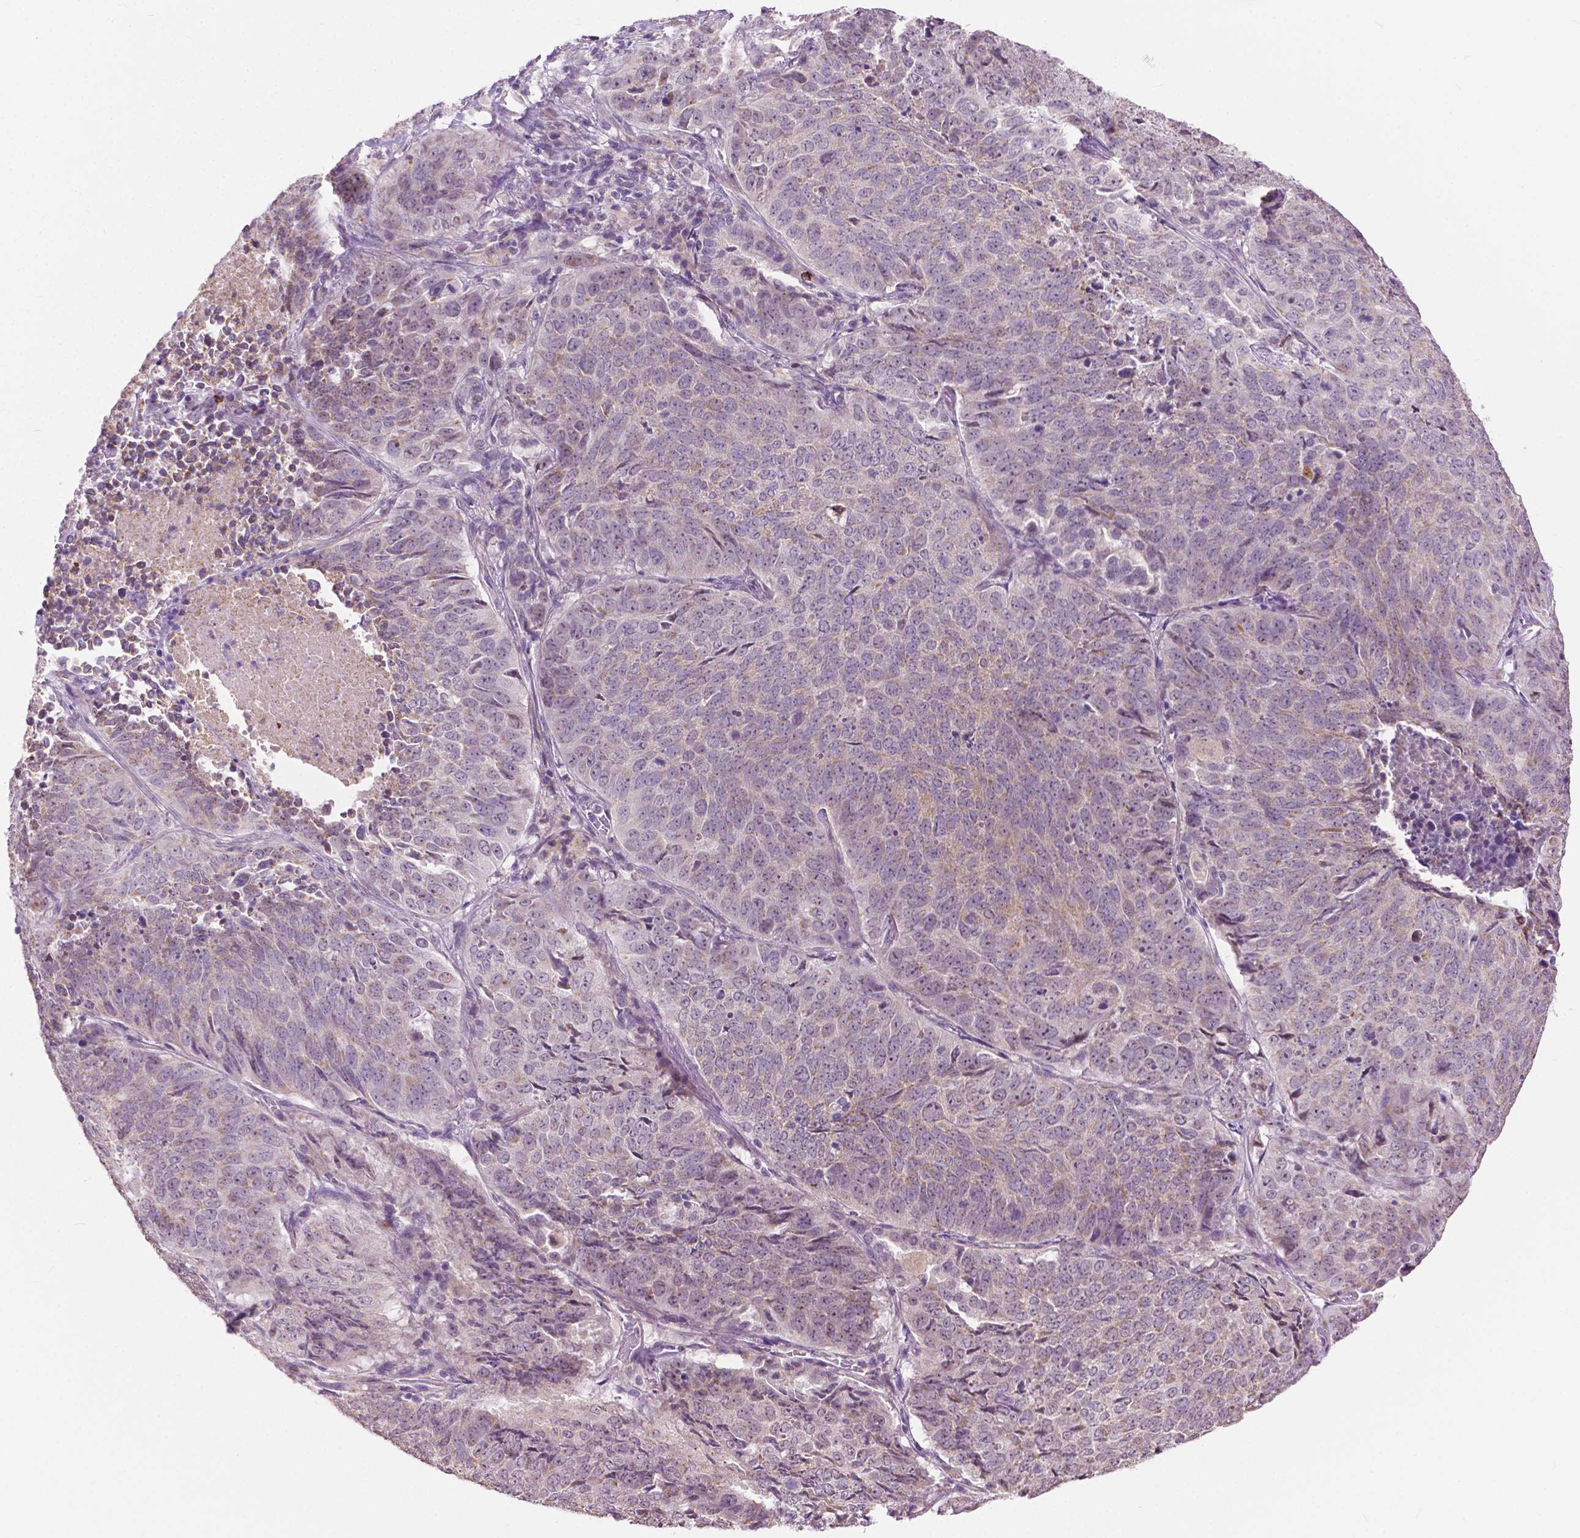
{"staining": {"intensity": "weak", "quantity": "<25%", "location": "cytoplasmic/membranous"}, "tissue": "lung cancer", "cell_type": "Tumor cells", "image_type": "cancer", "snomed": [{"axis": "morphology", "description": "Normal tissue, NOS"}, {"axis": "morphology", "description": "Squamous cell carcinoma, NOS"}, {"axis": "topography", "description": "Bronchus"}, {"axis": "topography", "description": "Lung"}], "caption": "The image reveals no staining of tumor cells in squamous cell carcinoma (lung).", "gene": "TTC9B", "patient": {"sex": "male", "age": 64}}